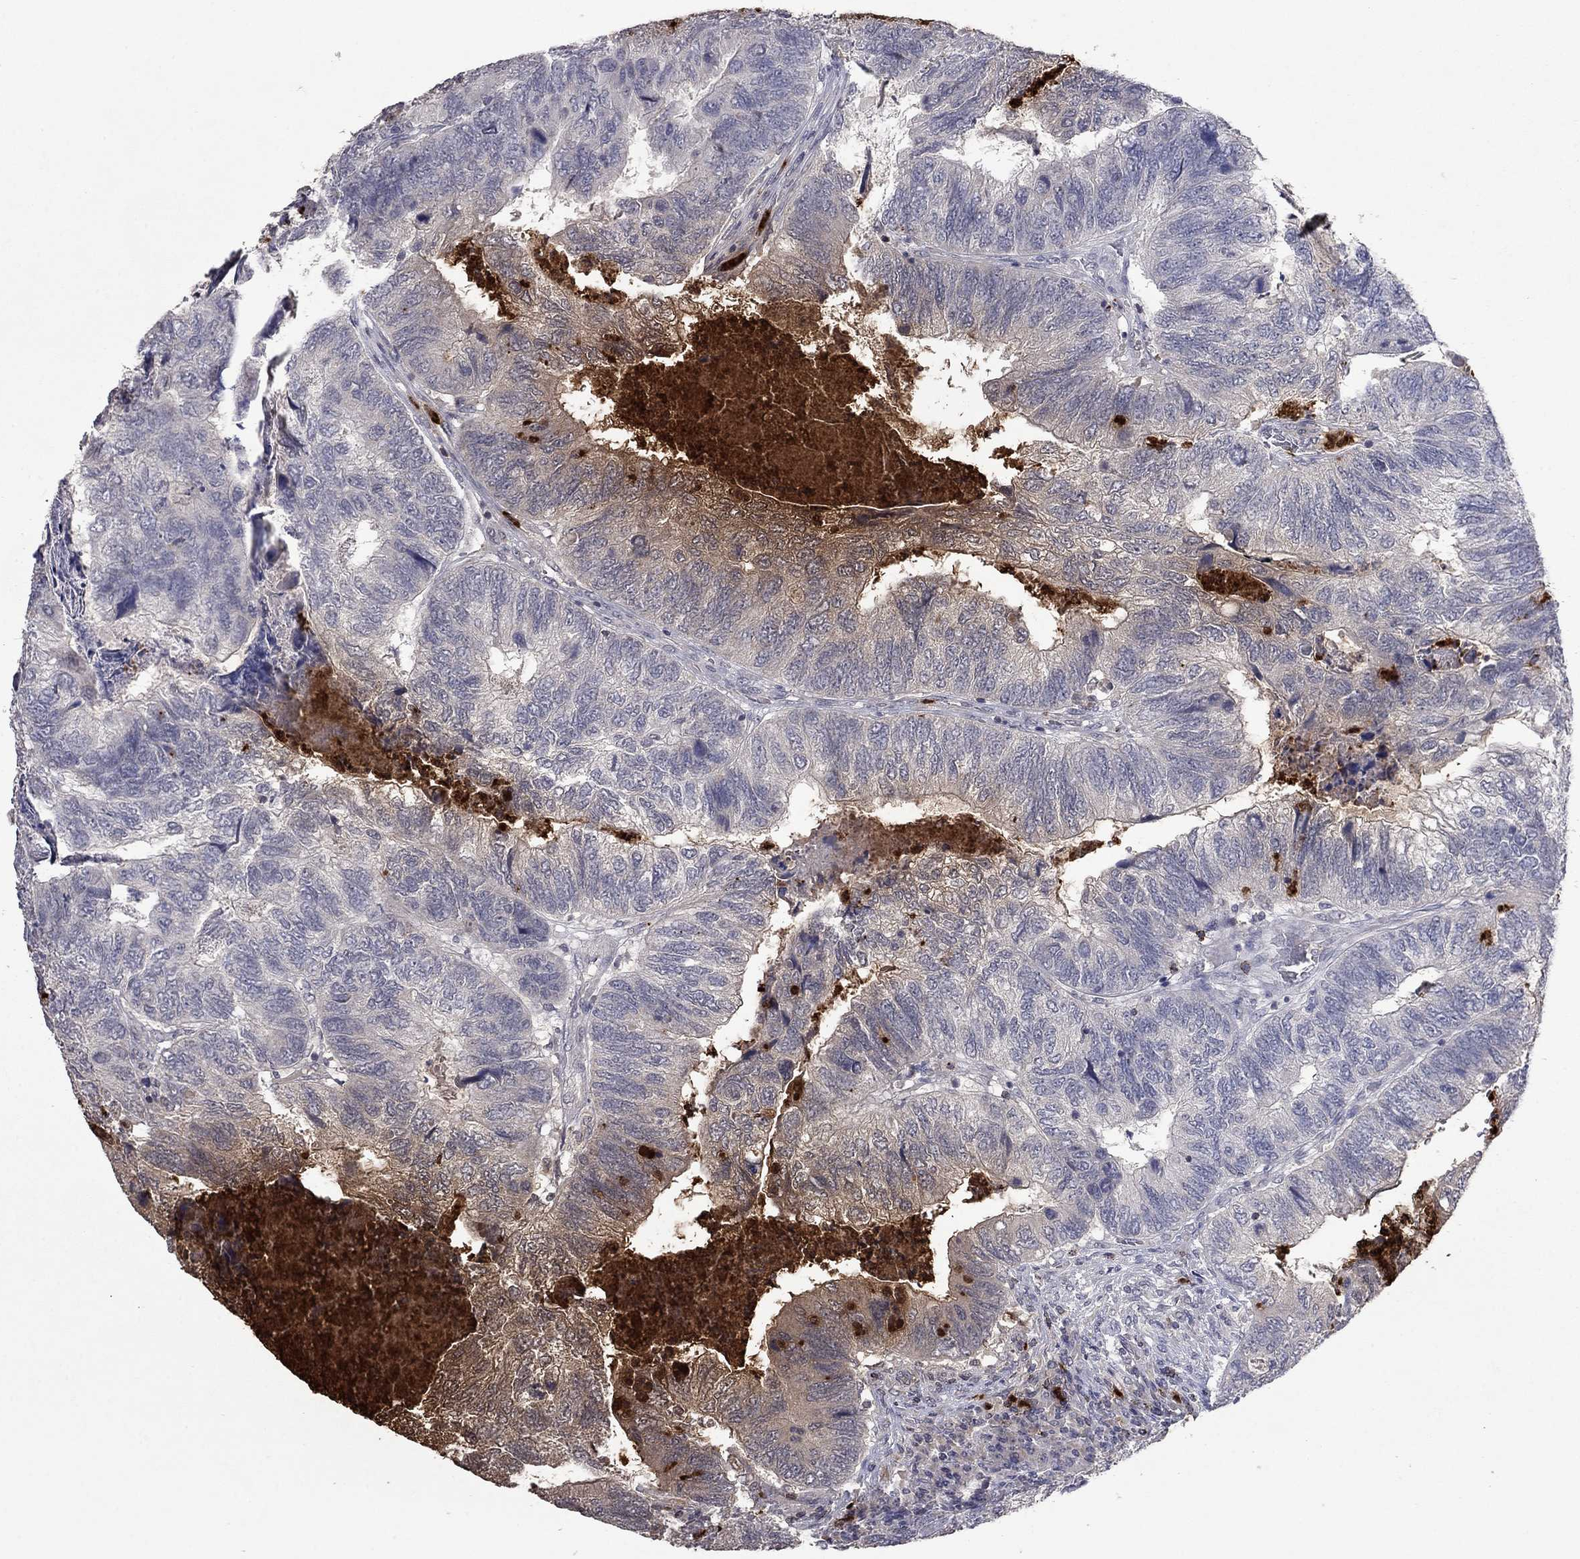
{"staining": {"intensity": "negative", "quantity": "none", "location": "none"}, "tissue": "colorectal cancer", "cell_type": "Tumor cells", "image_type": "cancer", "snomed": [{"axis": "morphology", "description": "Adenocarcinoma, NOS"}, {"axis": "topography", "description": "Colon"}], "caption": "This image is of colorectal cancer (adenocarcinoma) stained with IHC to label a protein in brown with the nuclei are counter-stained blue. There is no positivity in tumor cells.", "gene": "CCL5", "patient": {"sex": "female", "age": 67}}